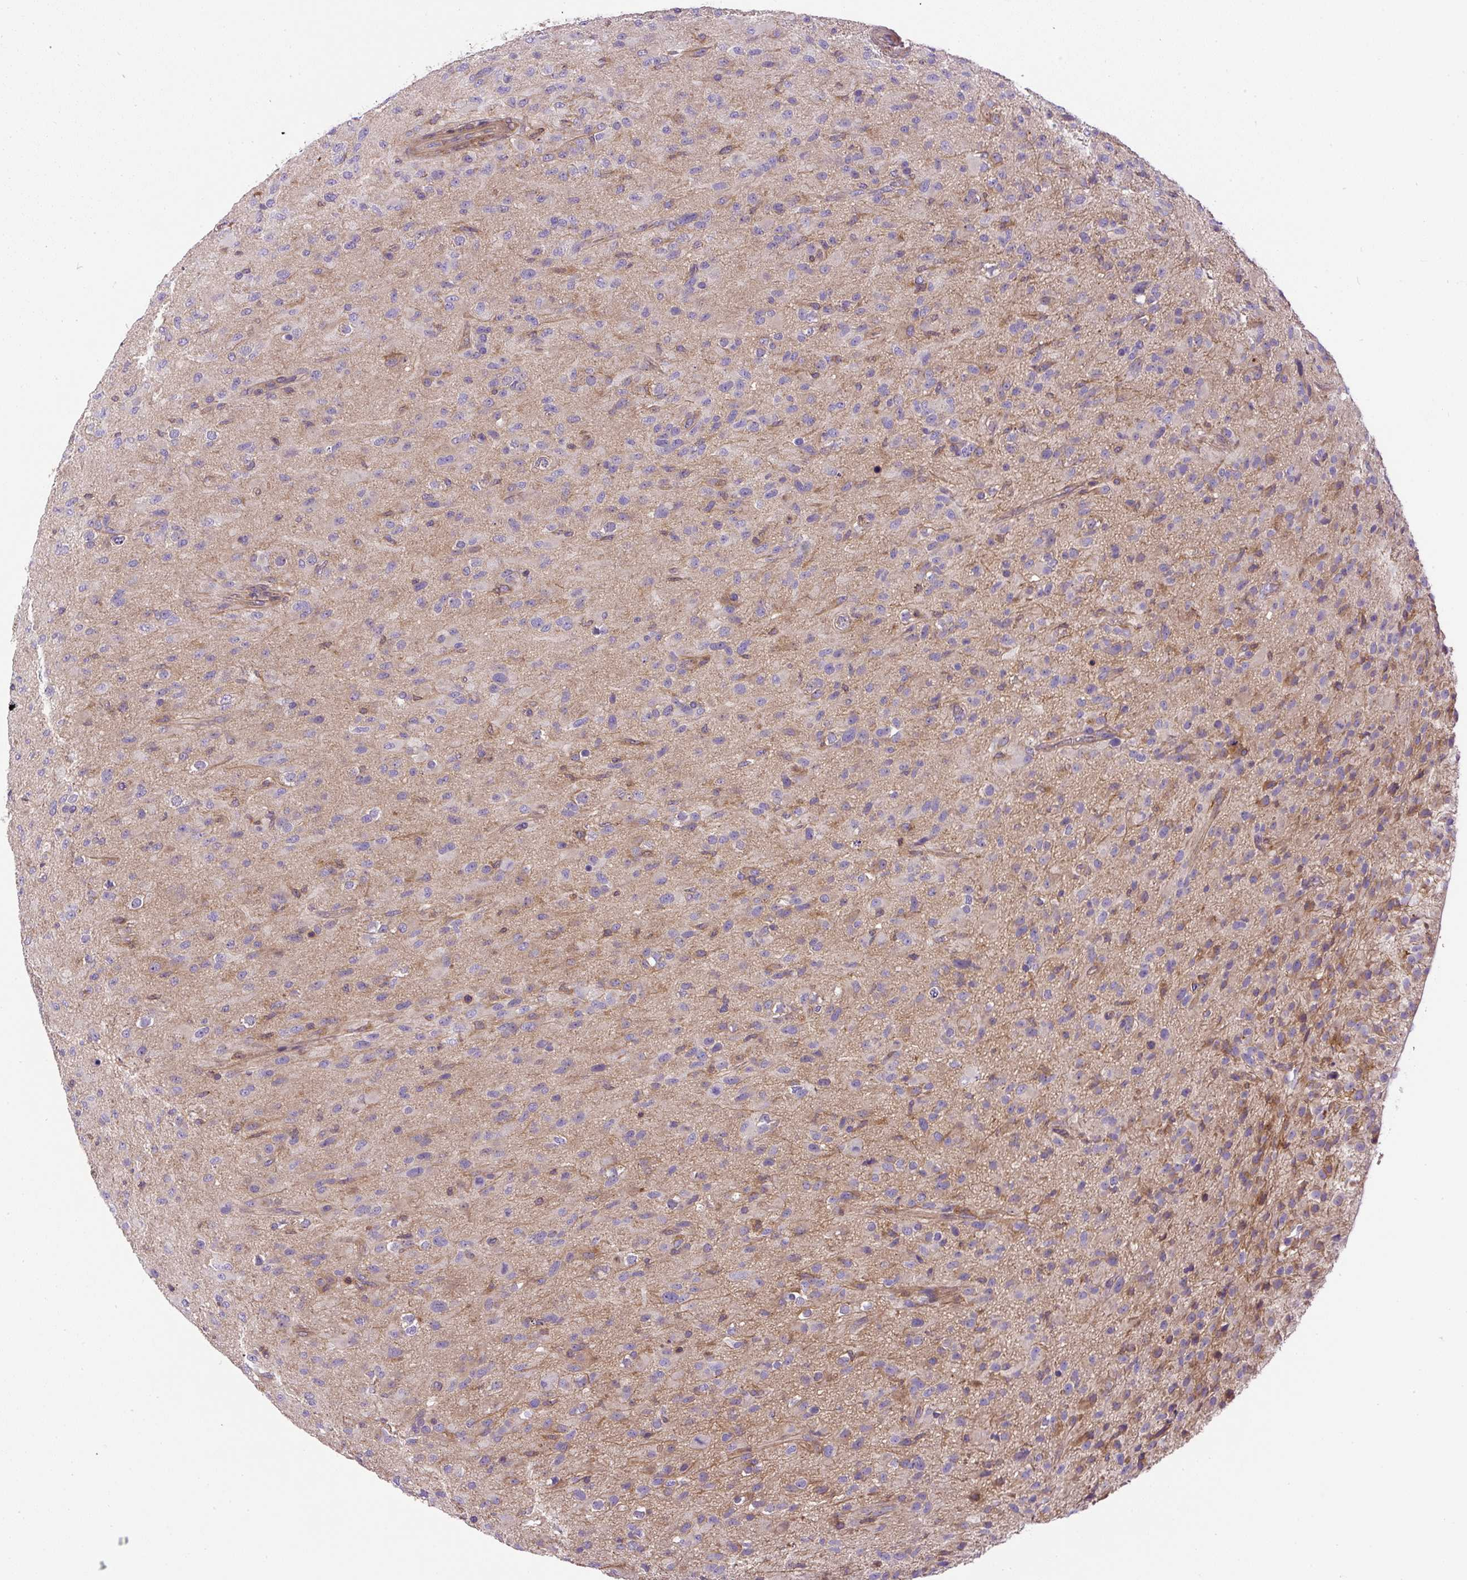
{"staining": {"intensity": "negative", "quantity": "none", "location": "none"}, "tissue": "glioma", "cell_type": "Tumor cells", "image_type": "cancer", "snomed": [{"axis": "morphology", "description": "Glioma, malignant, Low grade"}, {"axis": "topography", "description": "Brain"}], "caption": "The image displays no significant staining in tumor cells of malignant glioma (low-grade). (DAB (3,3'-diaminobenzidine) IHC, high magnification).", "gene": "CCDC28A", "patient": {"sex": "male", "age": 65}}